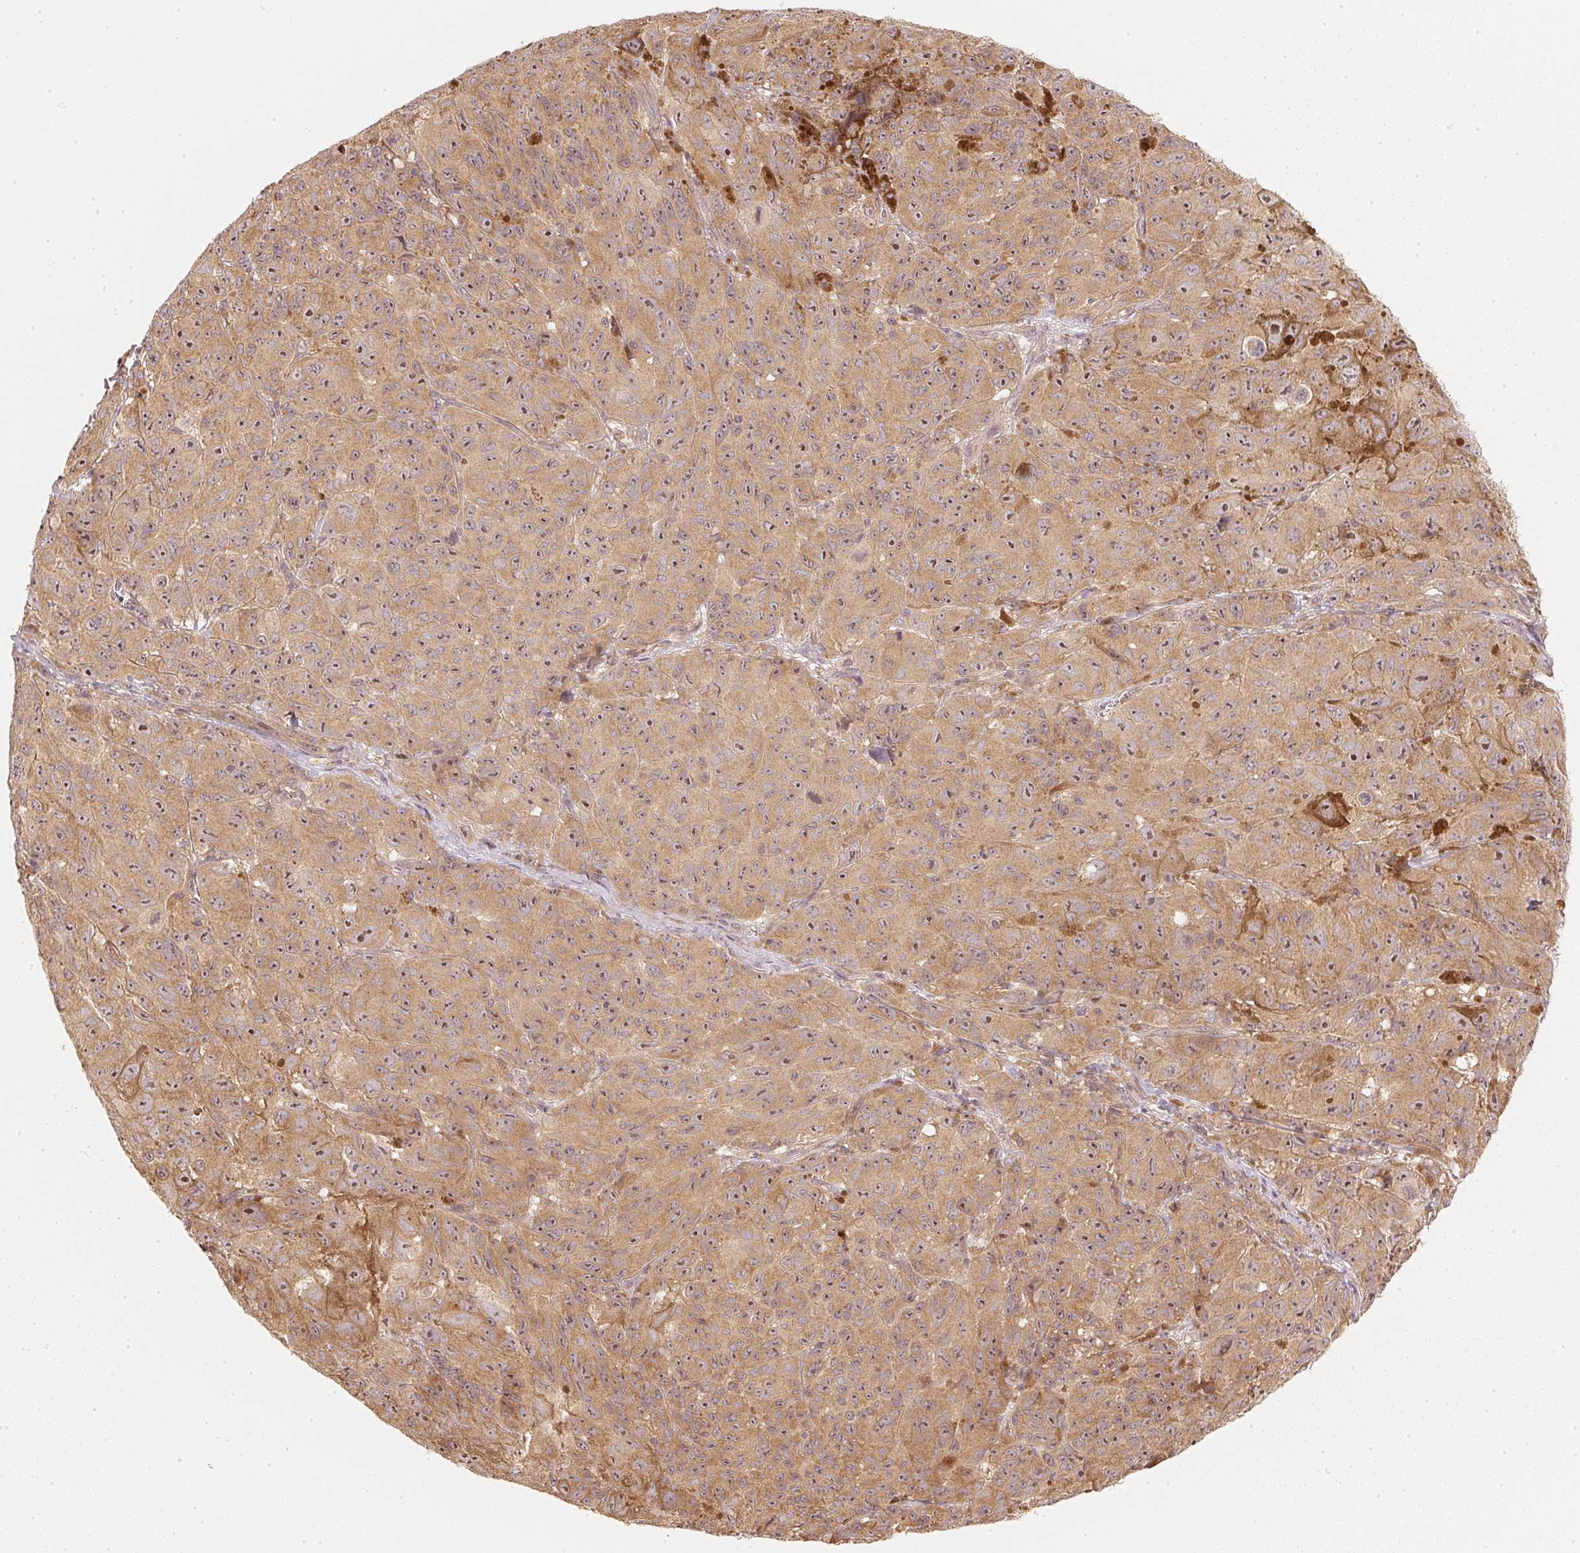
{"staining": {"intensity": "moderate", "quantity": ">75%", "location": "cytoplasmic/membranous,nuclear"}, "tissue": "melanoma", "cell_type": "Tumor cells", "image_type": "cancer", "snomed": [{"axis": "morphology", "description": "Malignant melanoma, NOS"}, {"axis": "topography", "description": "Vulva, labia, clitoris and Bartholin´s gland, NO"}], "caption": "Protein staining of malignant melanoma tissue demonstrates moderate cytoplasmic/membranous and nuclear expression in approximately >75% of tumor cells.", "gene": "WDR54", "patient": {"sex": "female", "age": 75}}